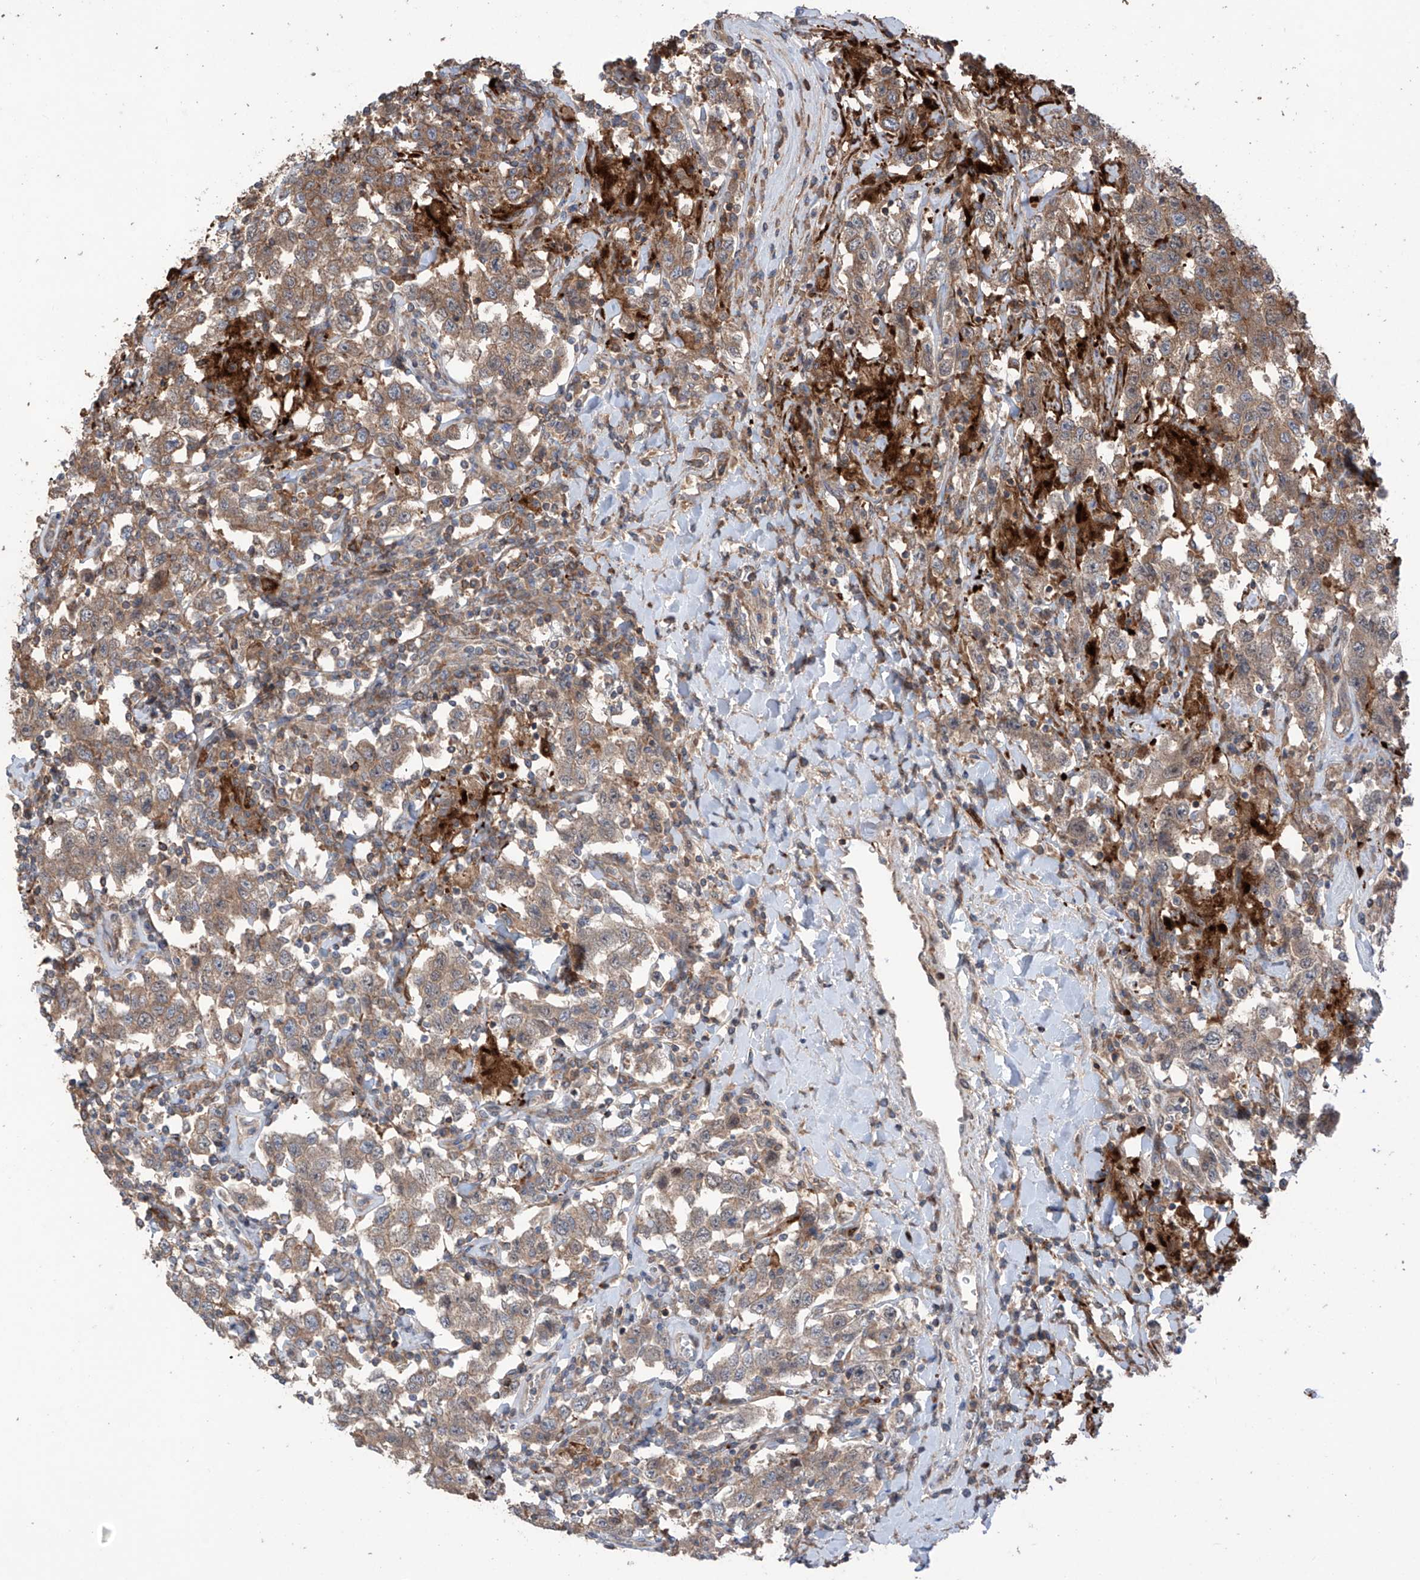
{"staining": {"intensity": "moderate", "quantity": ">75%", "location": "cytoplasmic/membranous"}, "tissue": "testis cancer", "cell_type": "Tumor cells", "image_type": "cancer", "snomed": [{"axis": "morphology", "description": "Seminoma, NOS"}, {"axis": "topography", "description": "Testis"}], "caption": "Immunohistochemistry (IHC) (DAB (3,3'-diaminobenzidine)) staining of seminoma (testis) exhibits moderate cytoplasmic/membranous protein expression in about >75% of tumor cells.", "gene": "SAMD3", "patient": {"sex": "male", "age": 41}}